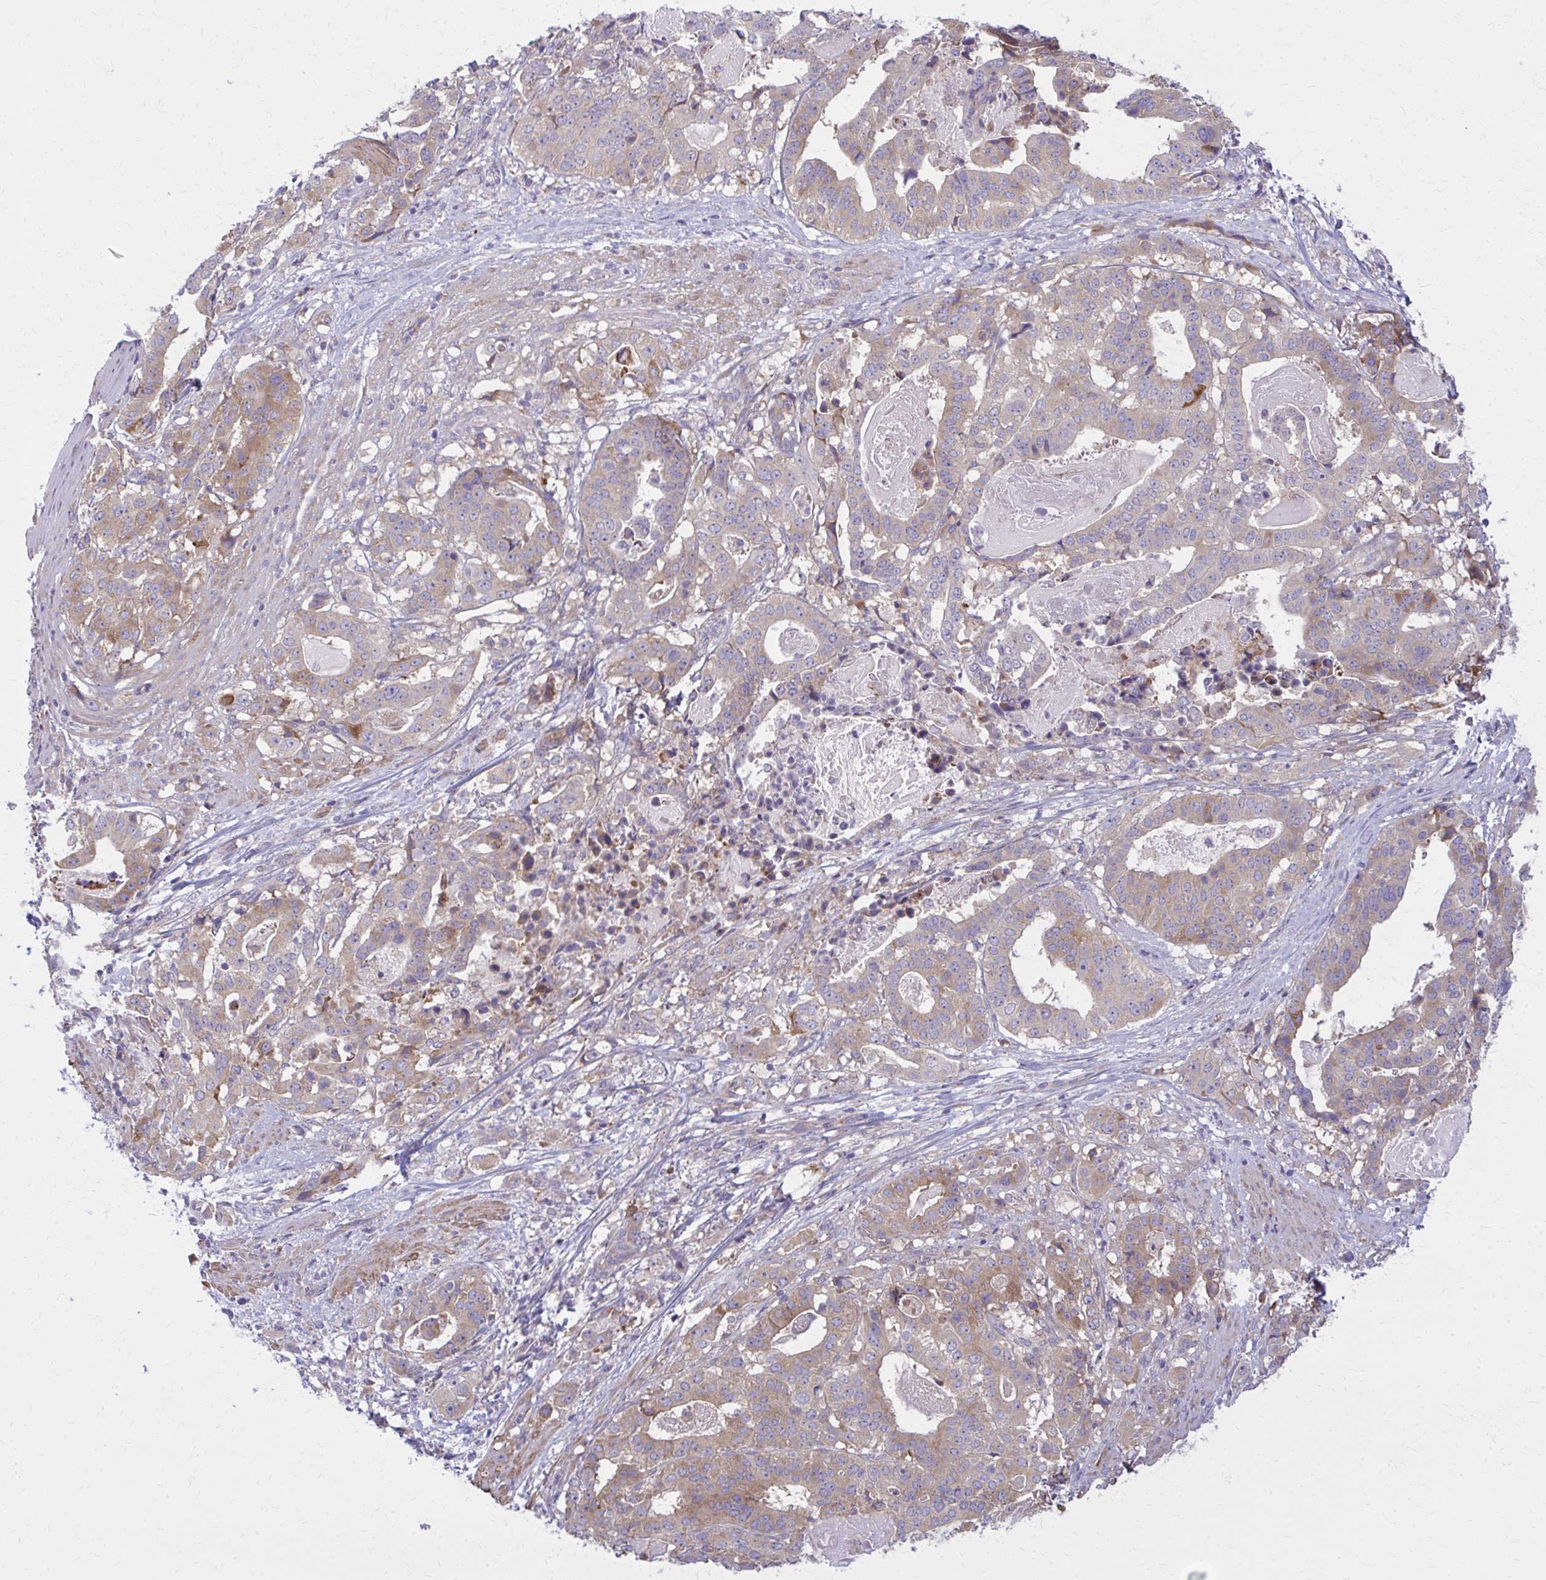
{"staining": {"intensity": "moderate", "quantity": "25%-75%", "location": "cytoplasmic/membranous"}, "tissue": "stomach cancer", "cell_type": "Tumor cells", "image_type": "cancer", "snomed": [{"axis": "morphology", "description": "Adenocarcinoma, NOS"}, {"axis": "topography", "description": "Stomach"}], "caption": "This histopathology image reveals IHC staining of human stomach cancer, with medium moderate cytoplasmic/membranous expression in approximately 25%-75% of tumor cells.", "gene": "CEMP1", "patient": {"sex": "male", "age": 48}}